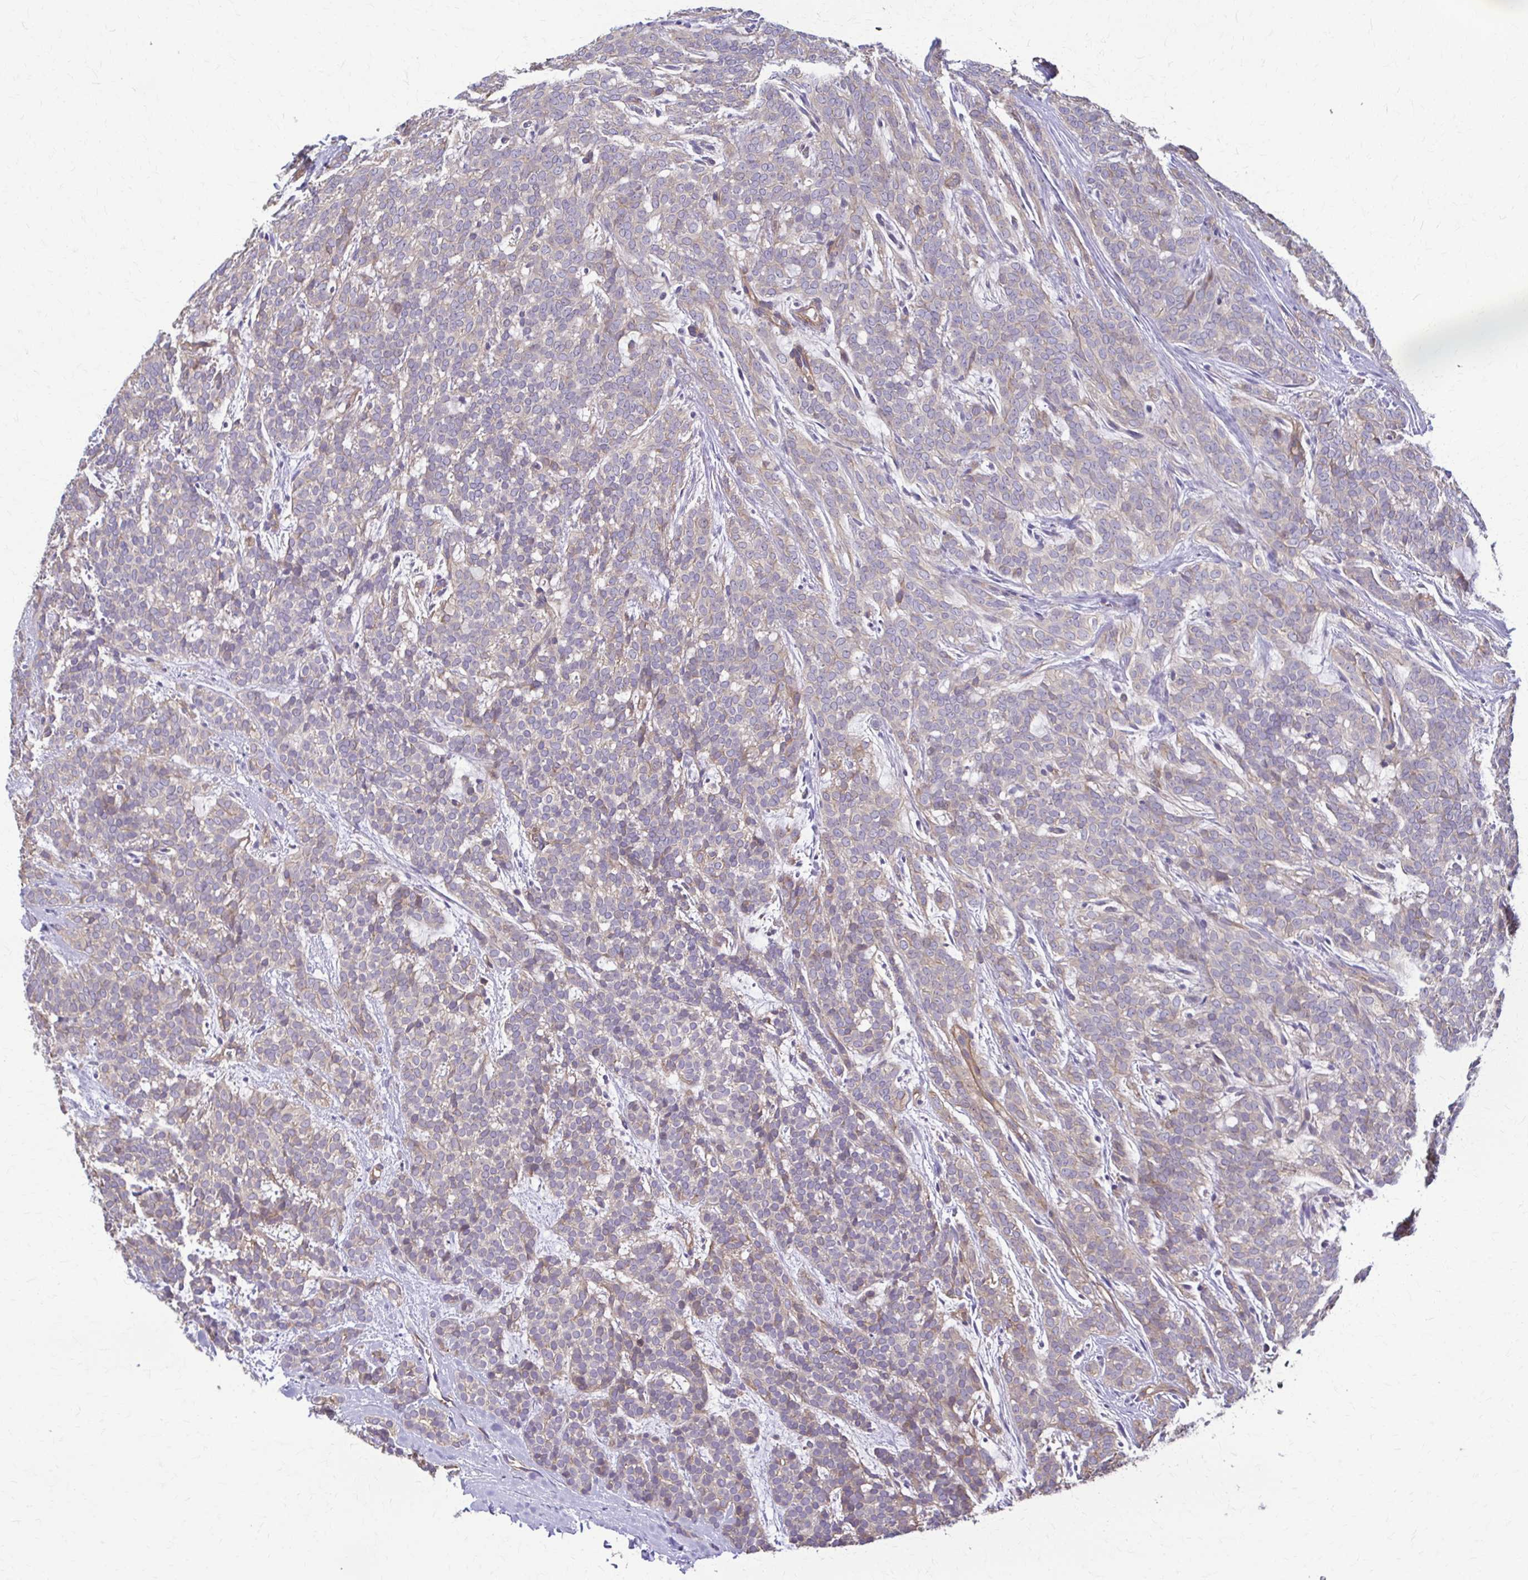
{"staining": {"intensity": "negative", "quantity": "none", "location": "none"}, "tissue": "head and neck cancer", "cell_type": "Tumor cells", "image_type": "cancer", "snomed": [{"axis": "morphology", "description": "Normal tissue, NOS"}, {"axis": "morphology", "description": "Adenocarcinoma, NOS"}, {"axis": "topography", "description": "Oral tissue"}, {"axis": "topography", "description": "Head-Neck"}], "caption": "This is an immunohistochemistry (IHC) photomicrograph of head and neck adenocarcinoma. There is no positivity in tumor cells.", "gene": "DSP", "patient": {"sex": "female", "age": 57}}